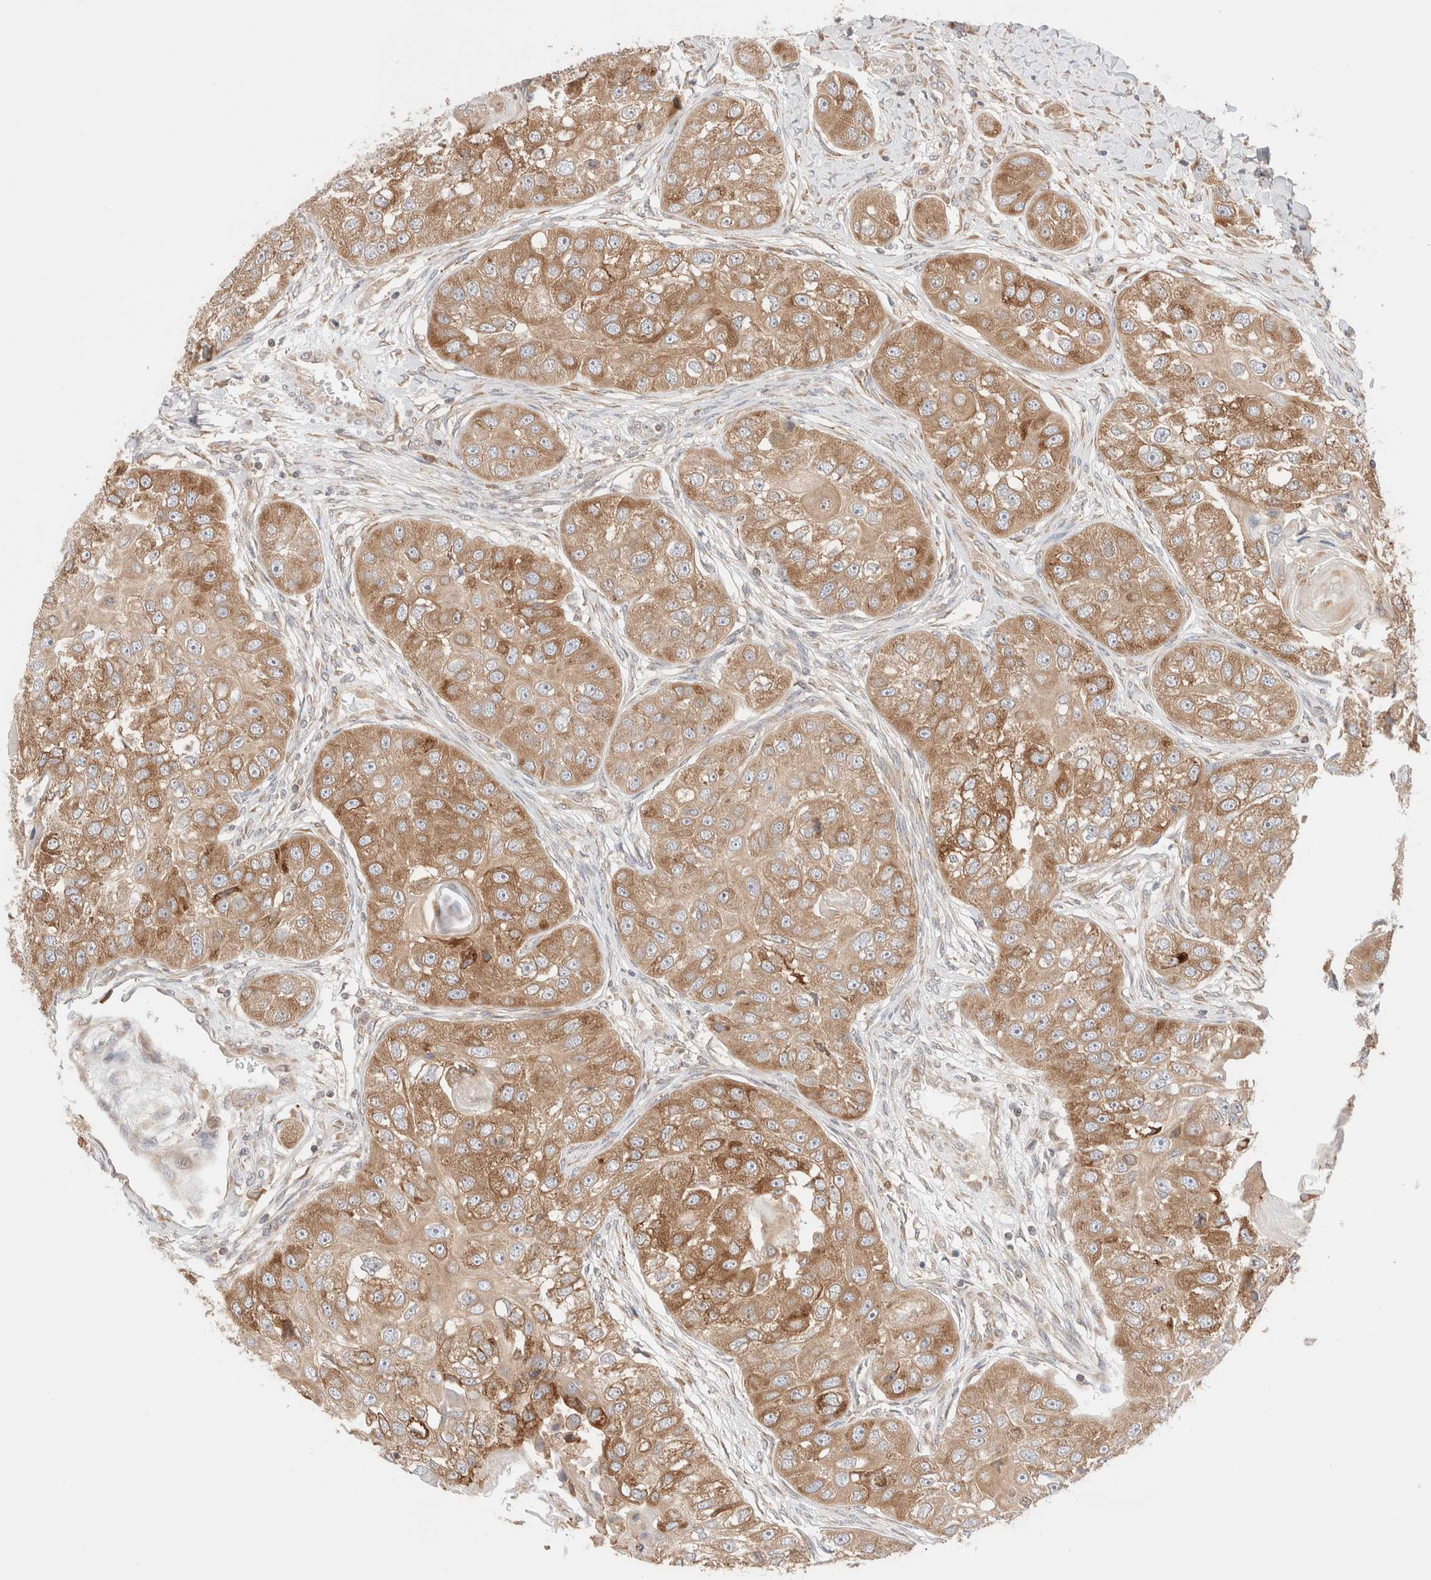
{"staining": {"intensity": "moderate", "quantity": ">75%", "location": "cytoplasmic/membranous"}, "tissue": "head and neck cancer", "cell_type": "Tumor cells", "image_type": "cancer", "snomed": [{"axis": "morphology", "description": "Normal tissue, NOS"}, {"axis": "morphology", "description": "Squamous cell carcinoma, NOS"}, {"axis": "topography", "description": "Skeletal muscle"}, {"axis": "topography", "description": "Head-Neck"}], "caption": "Immunohistochemistry image of neoplastic tissue: head and neck cancer stained using IHC reveals medium levels of moderate protein expression localized specifically in the cytoplasmic/membranous of tumor cells, appearing as a cytoplasmic/membranous brown color.", "gene": "XKR4", "patient": {"sex": "male", "age": 51}}